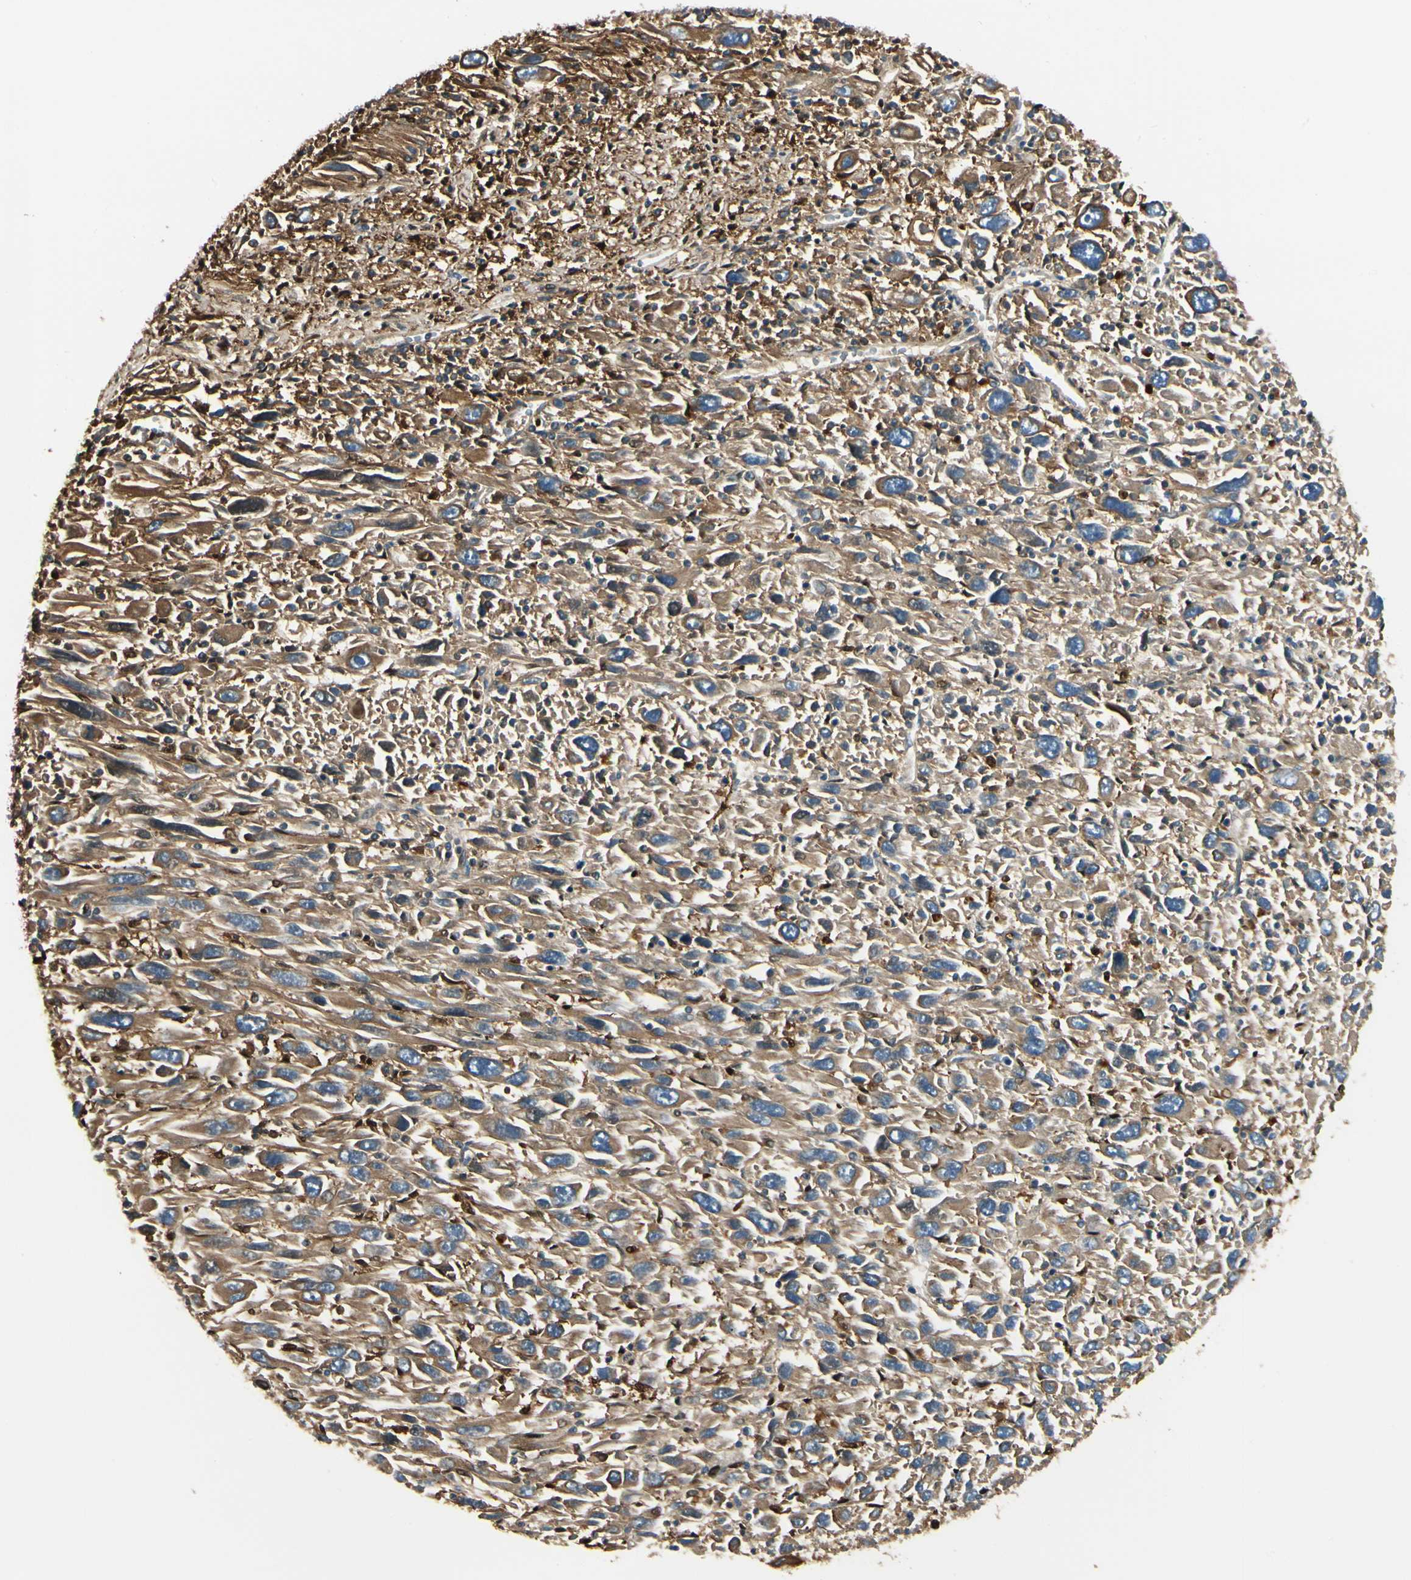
{"staining": {"intensity": "moderate", "quantity": ">75%", "location": "cytoplasmic/membranous"}, "tissue": "melanoma", "cell_type": "Tumor cells", "image_type": "cancer", "snomed": [{"axis": "morphology", "description": "Malignant melanoma, Metastatic site"}, {"axis": "topography", "description": "Skin"}], "caption": "Tumor cells reveal moderate cytoplasmic/membranous staining in about >75% of cells in malignant melanoma (metastatic site). (brown staining indicates protein expression, while blue staining denotes nuclei).", "gene": "FTH1", "patient": {"sex": "female", "age": 56}}